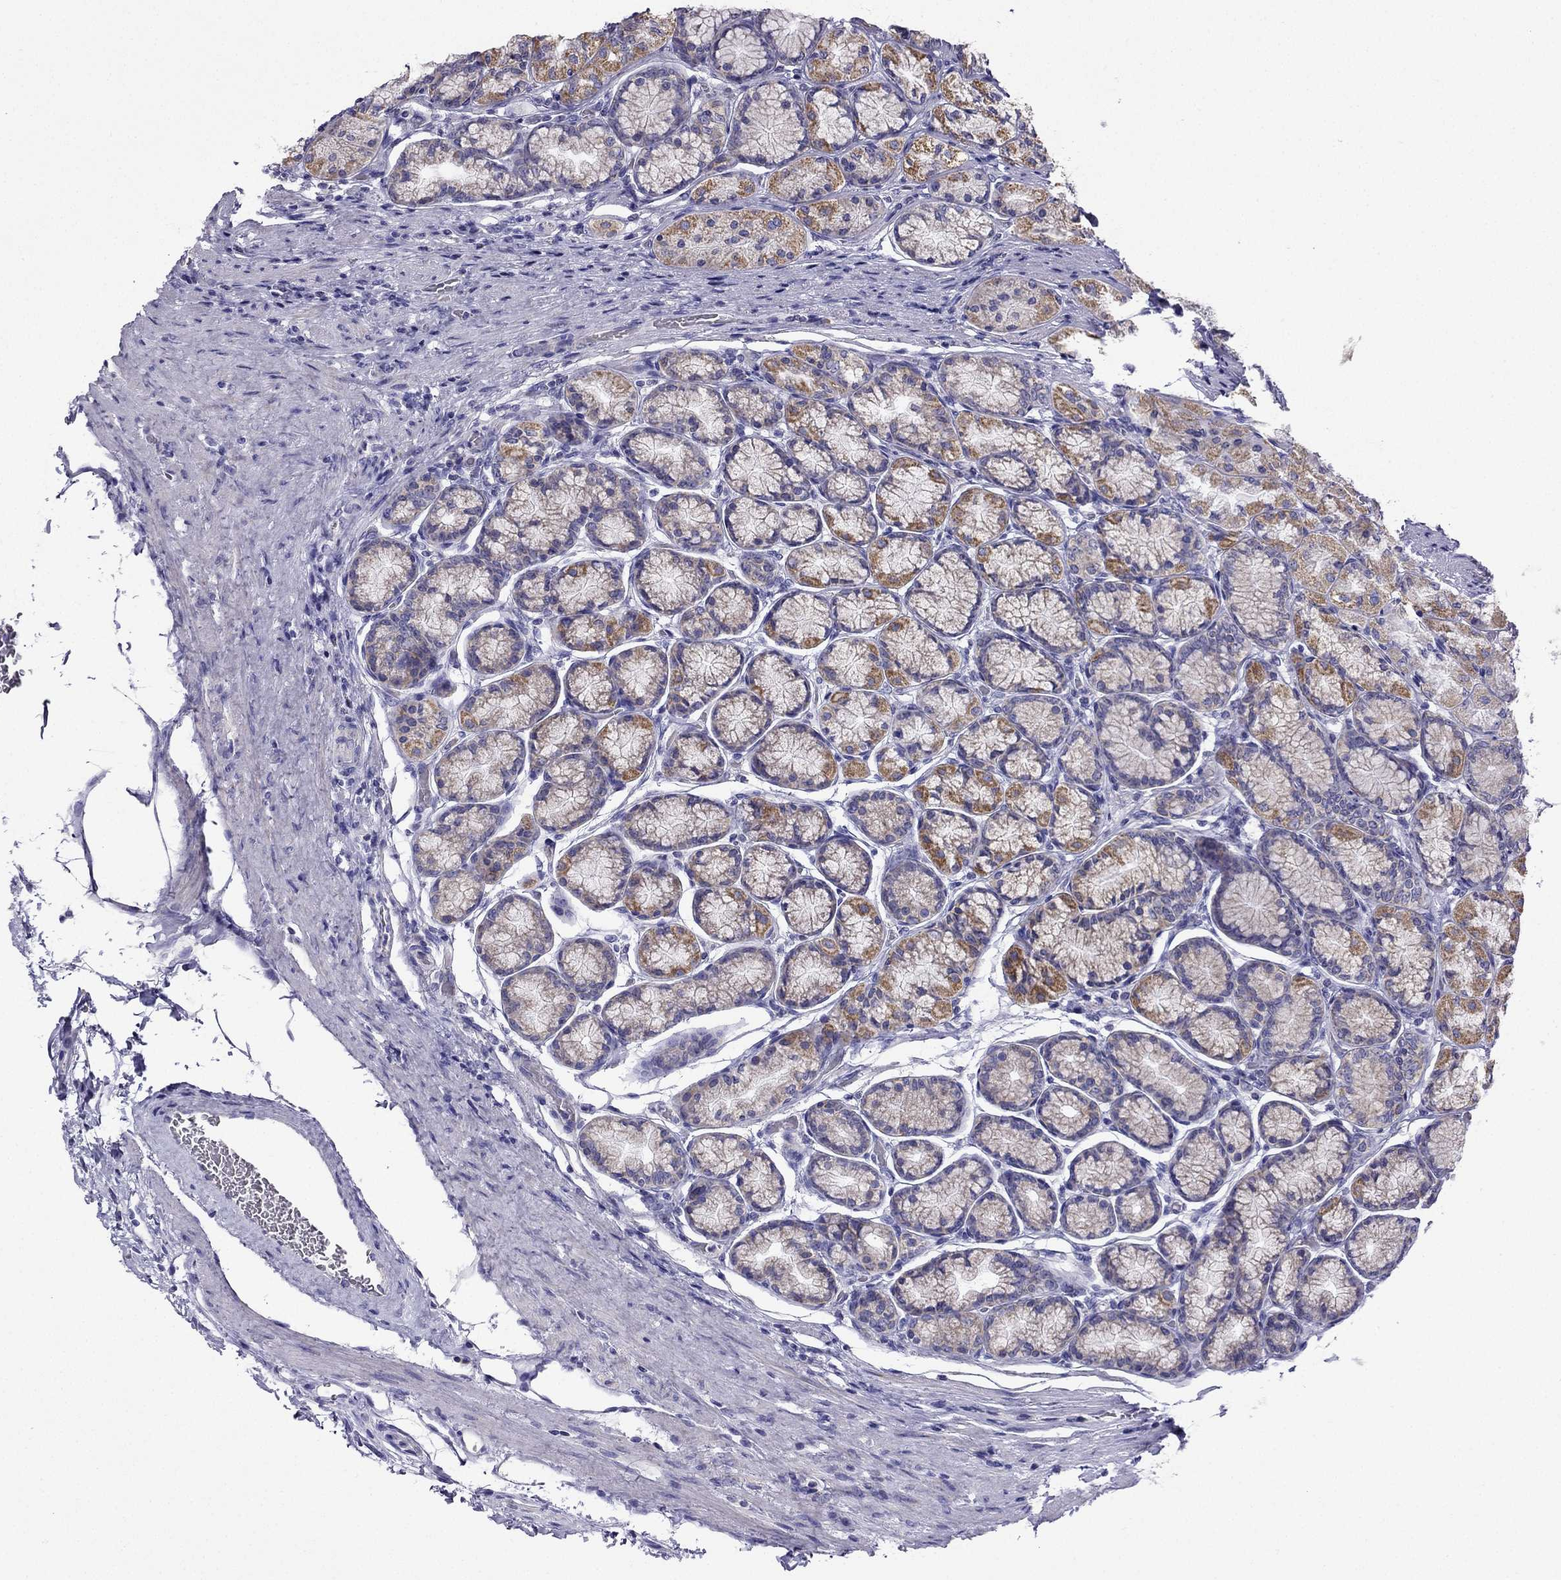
{"staining": {"intensity": "moderate", "quantity": "<25%", "location": "cytoplasmic/membranous"}, "tissue": "stomach", "cell_type": "Glandular cells", "image_type": "normal", "snomed": [{"axis": "morphology", "description": "Normal tissue, NOS"}, {"axis": "morphology", "description": "Adenocarcinoma, NOS"}, {"axis": "morphology", "description": "Adenocarcinoma, High grade"}, {"axis": "topography", "description": "Stomach, upper"}, {"axis": "topography", "description": "Stomach"}], "caption": "About <25% of glandular cells in unremarkable human stomach reveal moderate cytoplasmic/membranous protein positivity as visualized by brown immunohistochemical staining.", "gene": "KIF5A", "patient": {"sex": "female", "age": 65}}